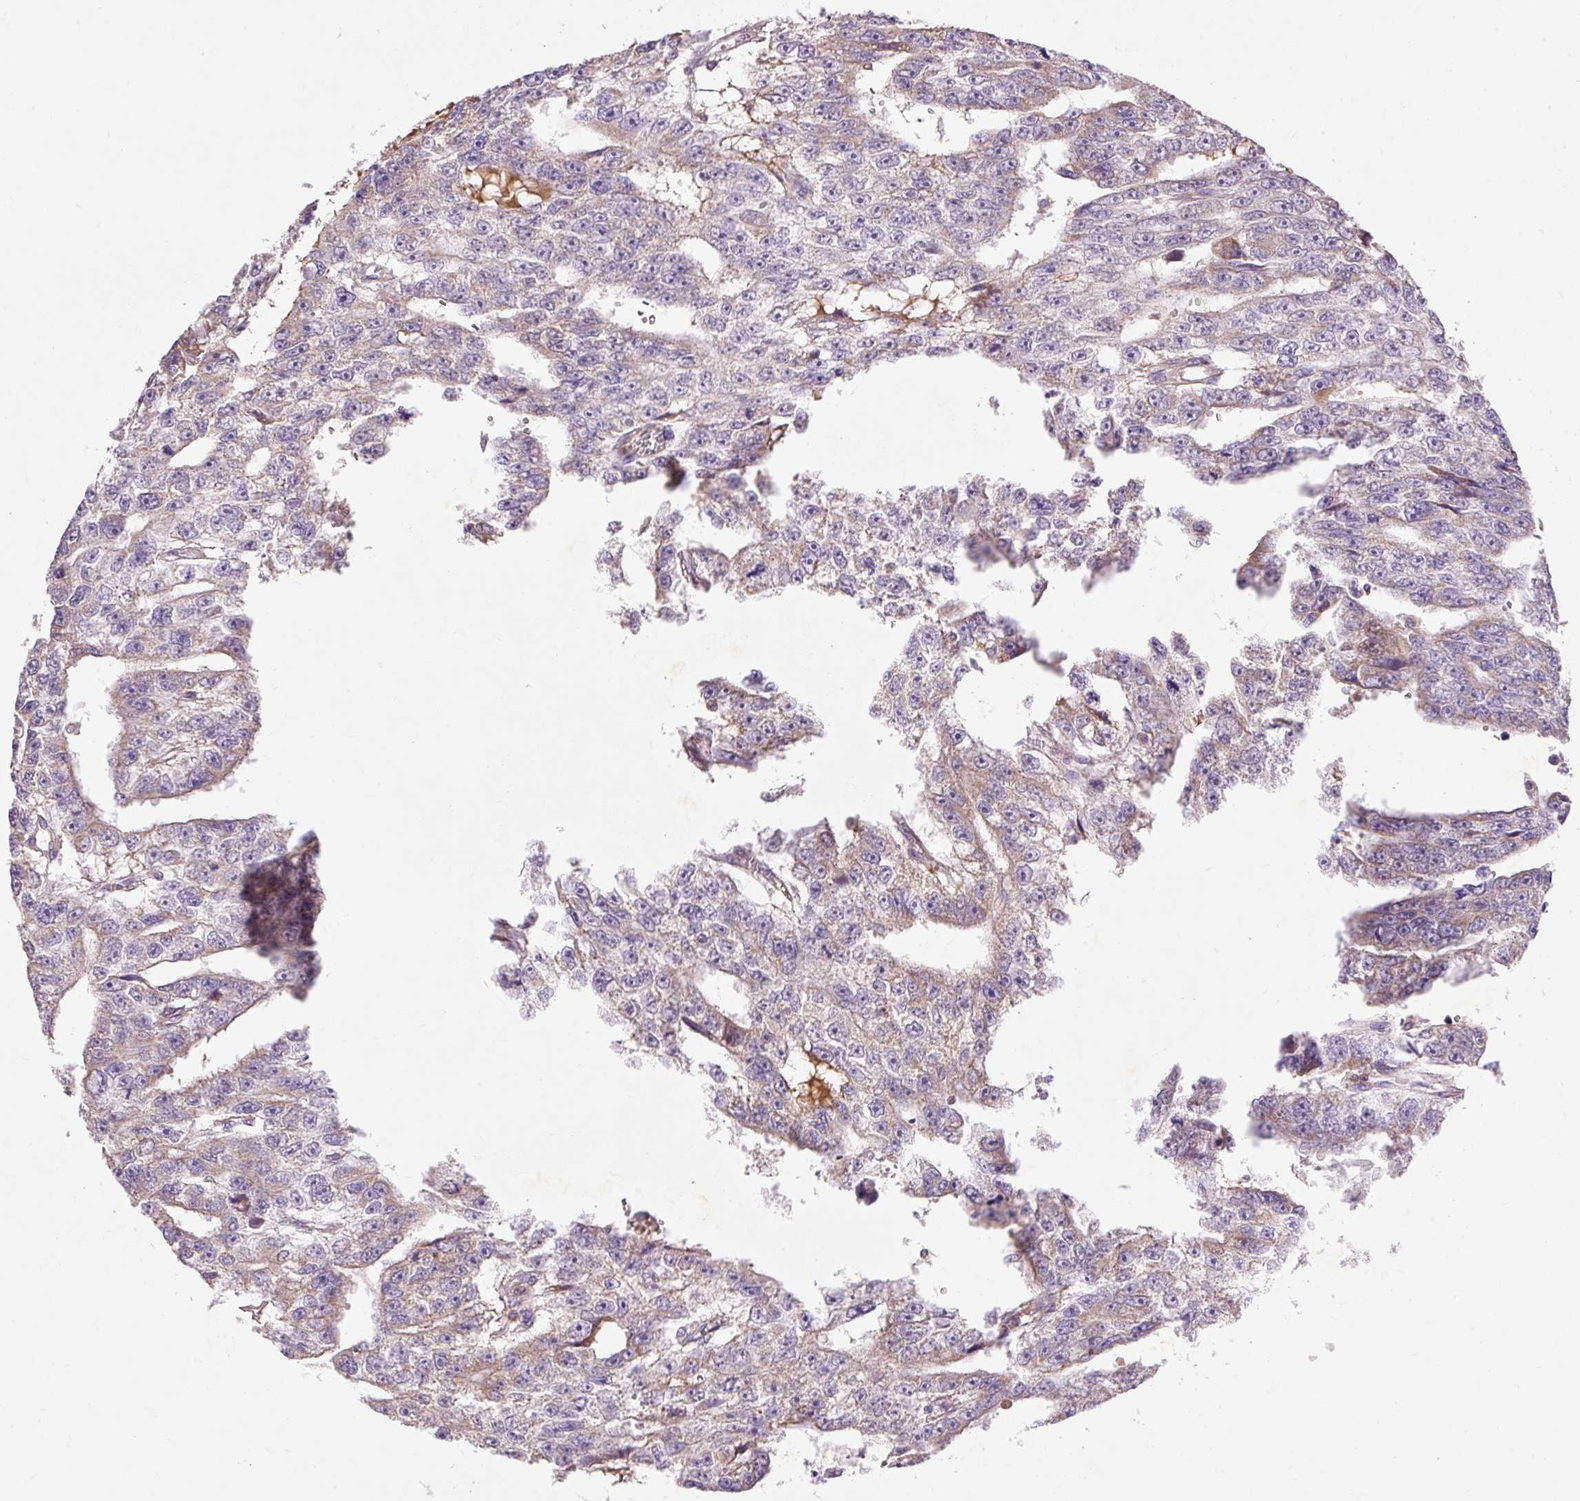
{"staining": {"intensity": "weak", "quantity": "<25%", "location": "cytoplasmic/membranous"}, "tissue": "testis cancer", "cell_type": "Tumor cells", "image_type": "cancer", "snomed": [{"axis": "morphology", "description": "Carcinoma, Embryonal, NOS"}, {"axis": "topography", "description": "Testis"}], "caption": "This is a image of IHC staining of testis embryonal carcinoma, which shows no staining in tumor cells.", "gene": "IMMT", "patient": {"sex": "male", "age": 20}}